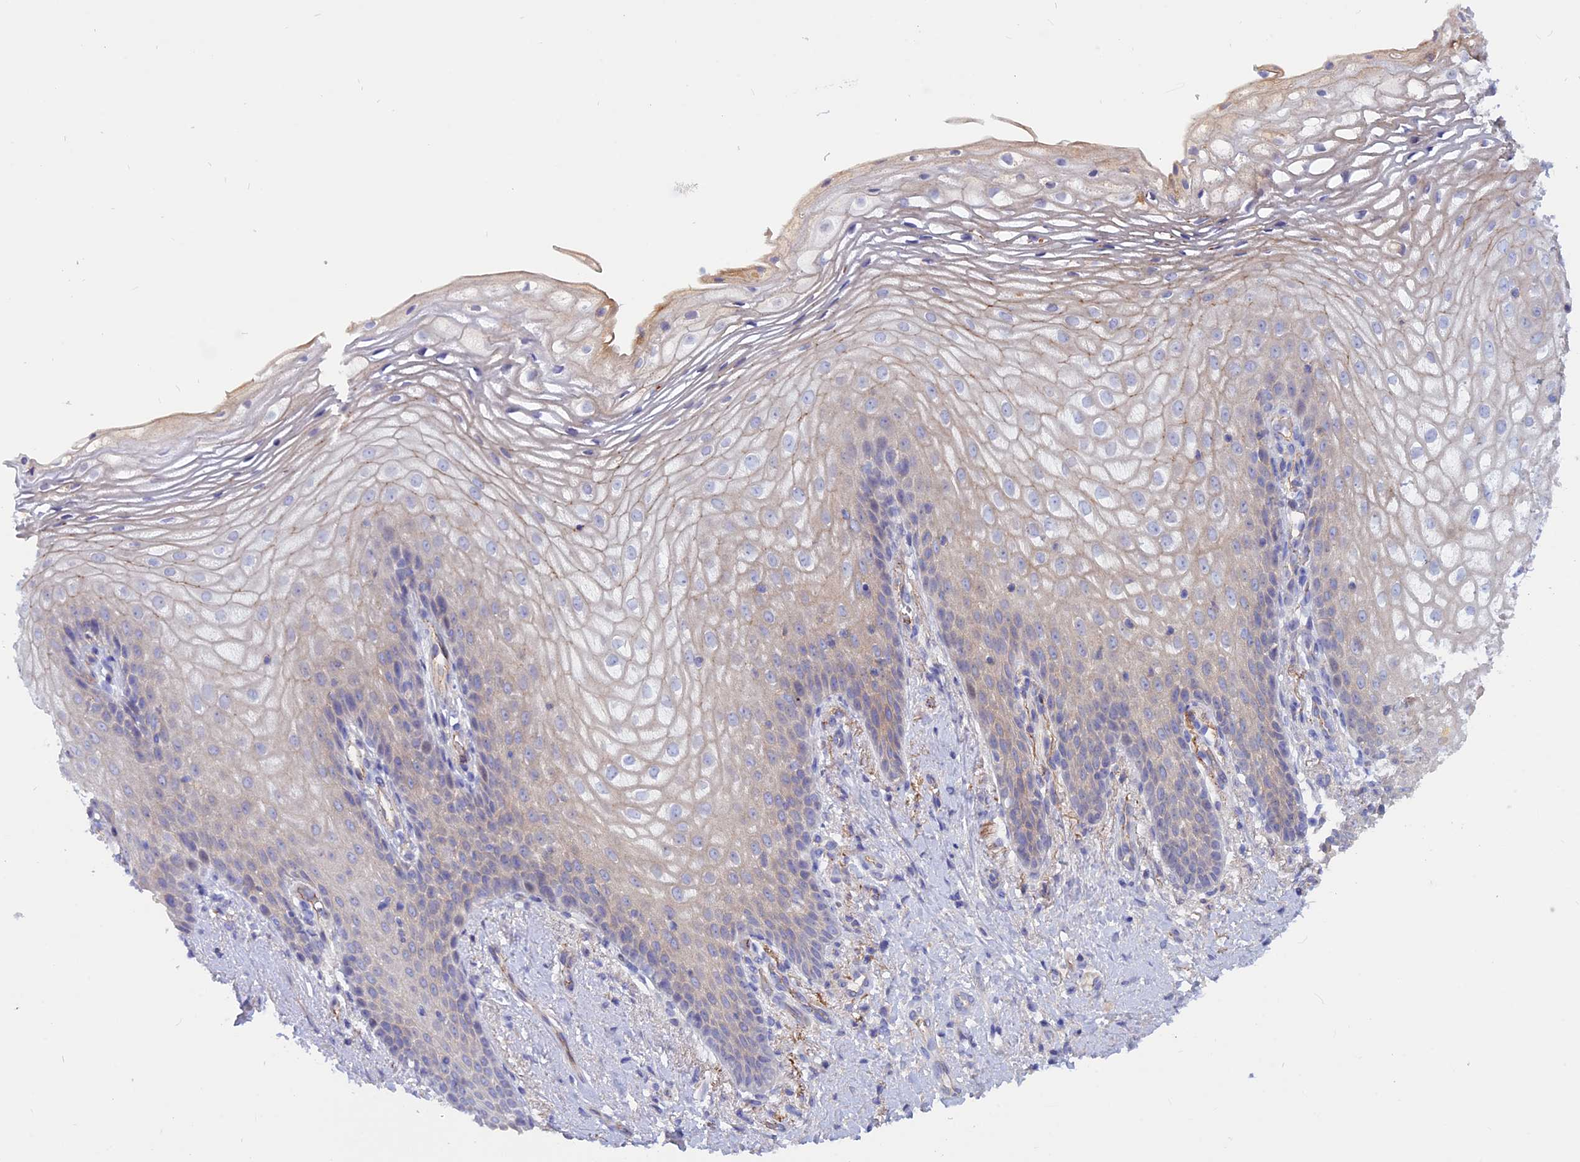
{"staining": {"intensity": "weak", "quantity": "<25%", "location": "cytoplasmic/membranous"}, "tissue": "vagina", "cell_type": "Squamous epithelial cells", "image_type": "normal", "snomed": [{"axis": "morphology", "description": "Normal tissue, NOS"}, {"axis": "topography", "description": "Vagina"}], "caption": "Protein analysis of normal vagina displays no significant staining in squamous epithelial cells.", "gene": "GK5", "patient": {"sex": "female", "age": 60}}